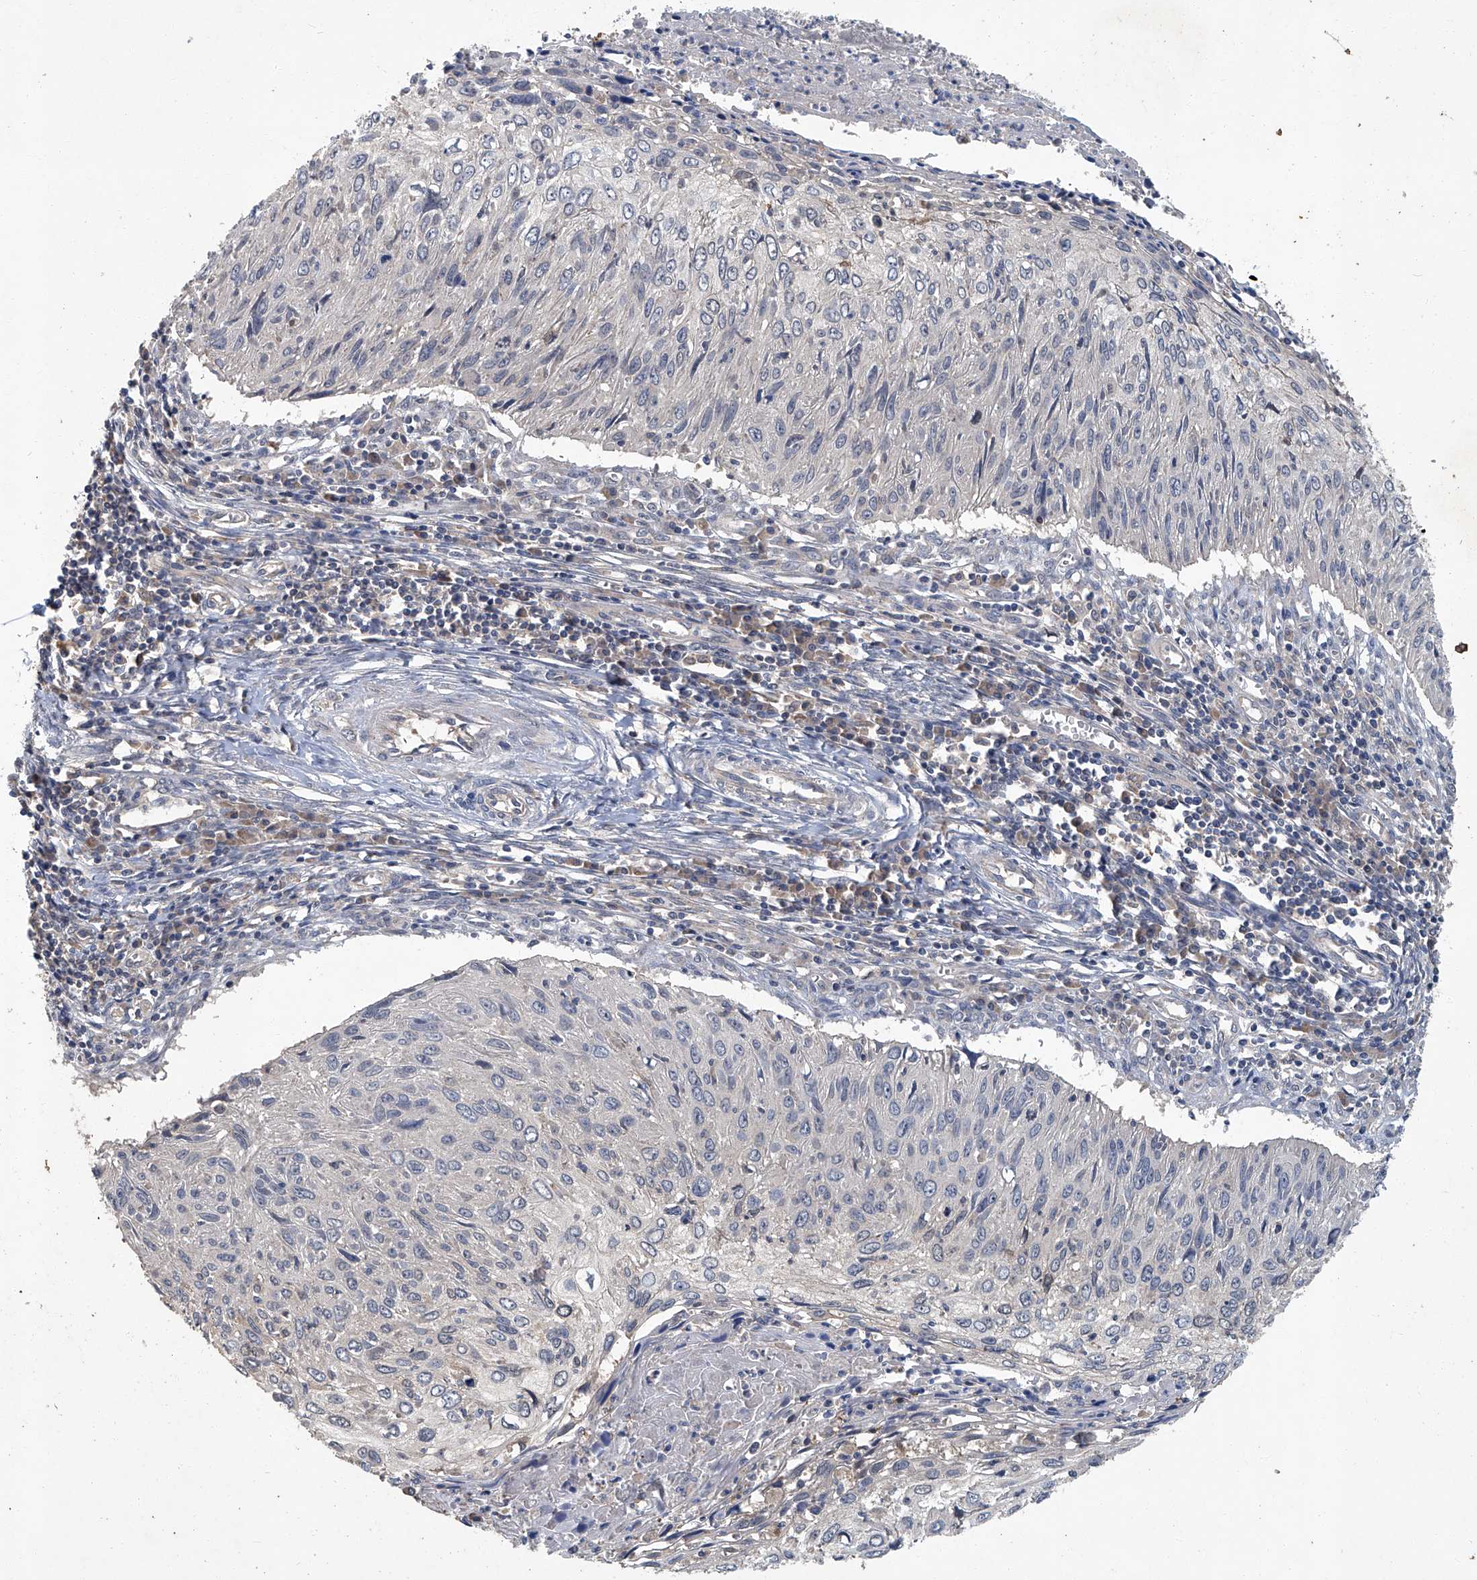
{"staining": {"intensity": "negative", "quantity": "none", "location": "none"}, "tissue": "cervical cancer", "cell_type": "Tumor cells", "image_type": "cancer", "snomed": [{"axis": "morphology", "description": "Squamous cell carcinoma, NOS"}, {"axis": "topography", "description": "Cervix"}], "caption": "Tumor cells show no significant positivity in cervical squamous cell carcinoma.", "gene": "ANKRD34A", "patient": {"sex": "female", "age": 51}}